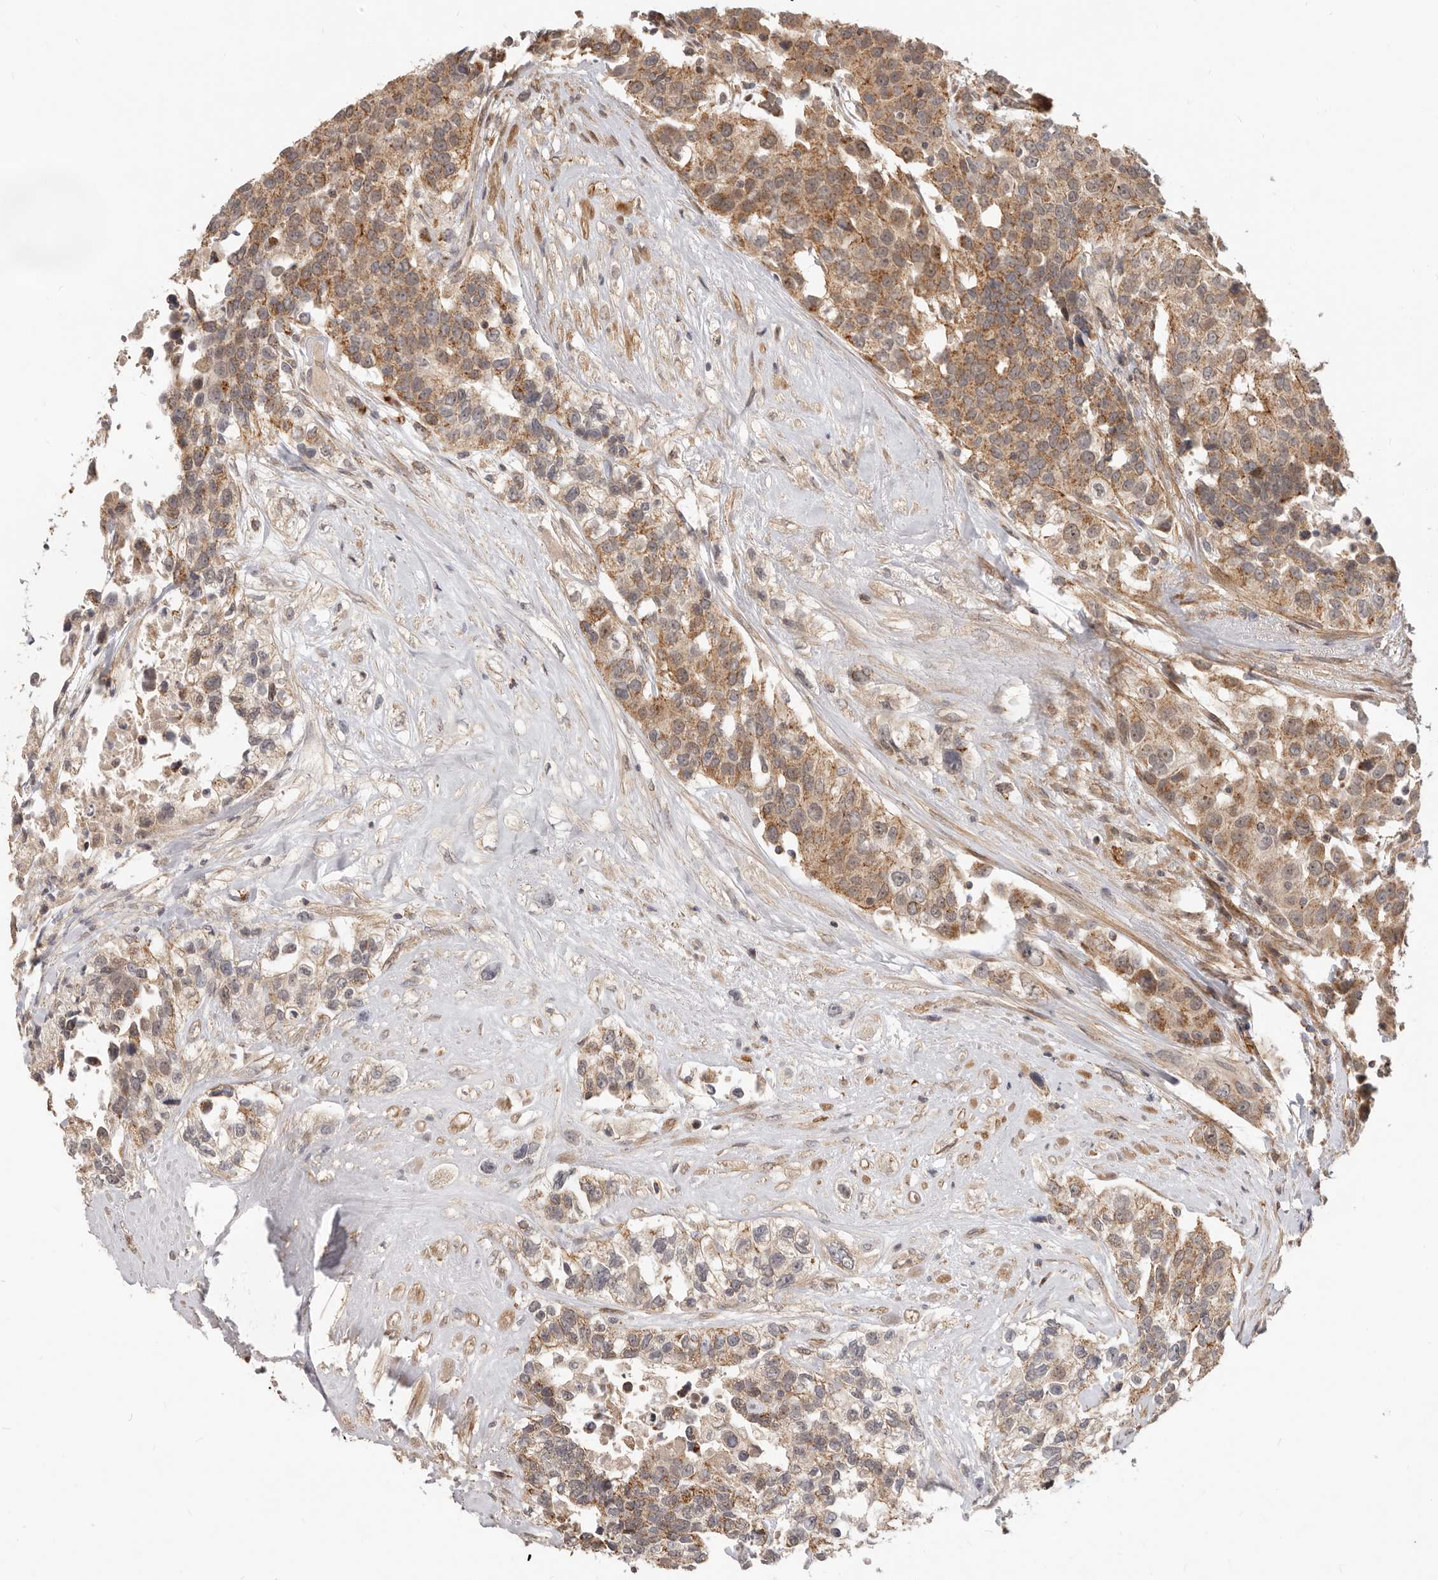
{"staining": {"intensity": "moderate", "quantity": ">75%", "location": "cytoplasmic/membranous"}, "tissue": "urothelial cancer", "cell_type": "Tumor cells", "image_type": "cancer", "snomed": [{"axis": "morphology", "description": "Urothelial carcinoma, High grade"}, {"axis": "topography", "description": "Urinary bladder"}], "caption": "Immunohistochemistry image of neoplastic tissue: human high-grade urothelial carcinoma stained using immunohistochemistry (IHC) reveals medium levels of moderate protein expression localized specifically in the cytoplasmic/membranous of tumor cells, appearing as a cytoplasmic/membranous brown color.", "gene": "USP49", "patient": {"sex": "female", "age": 80}}